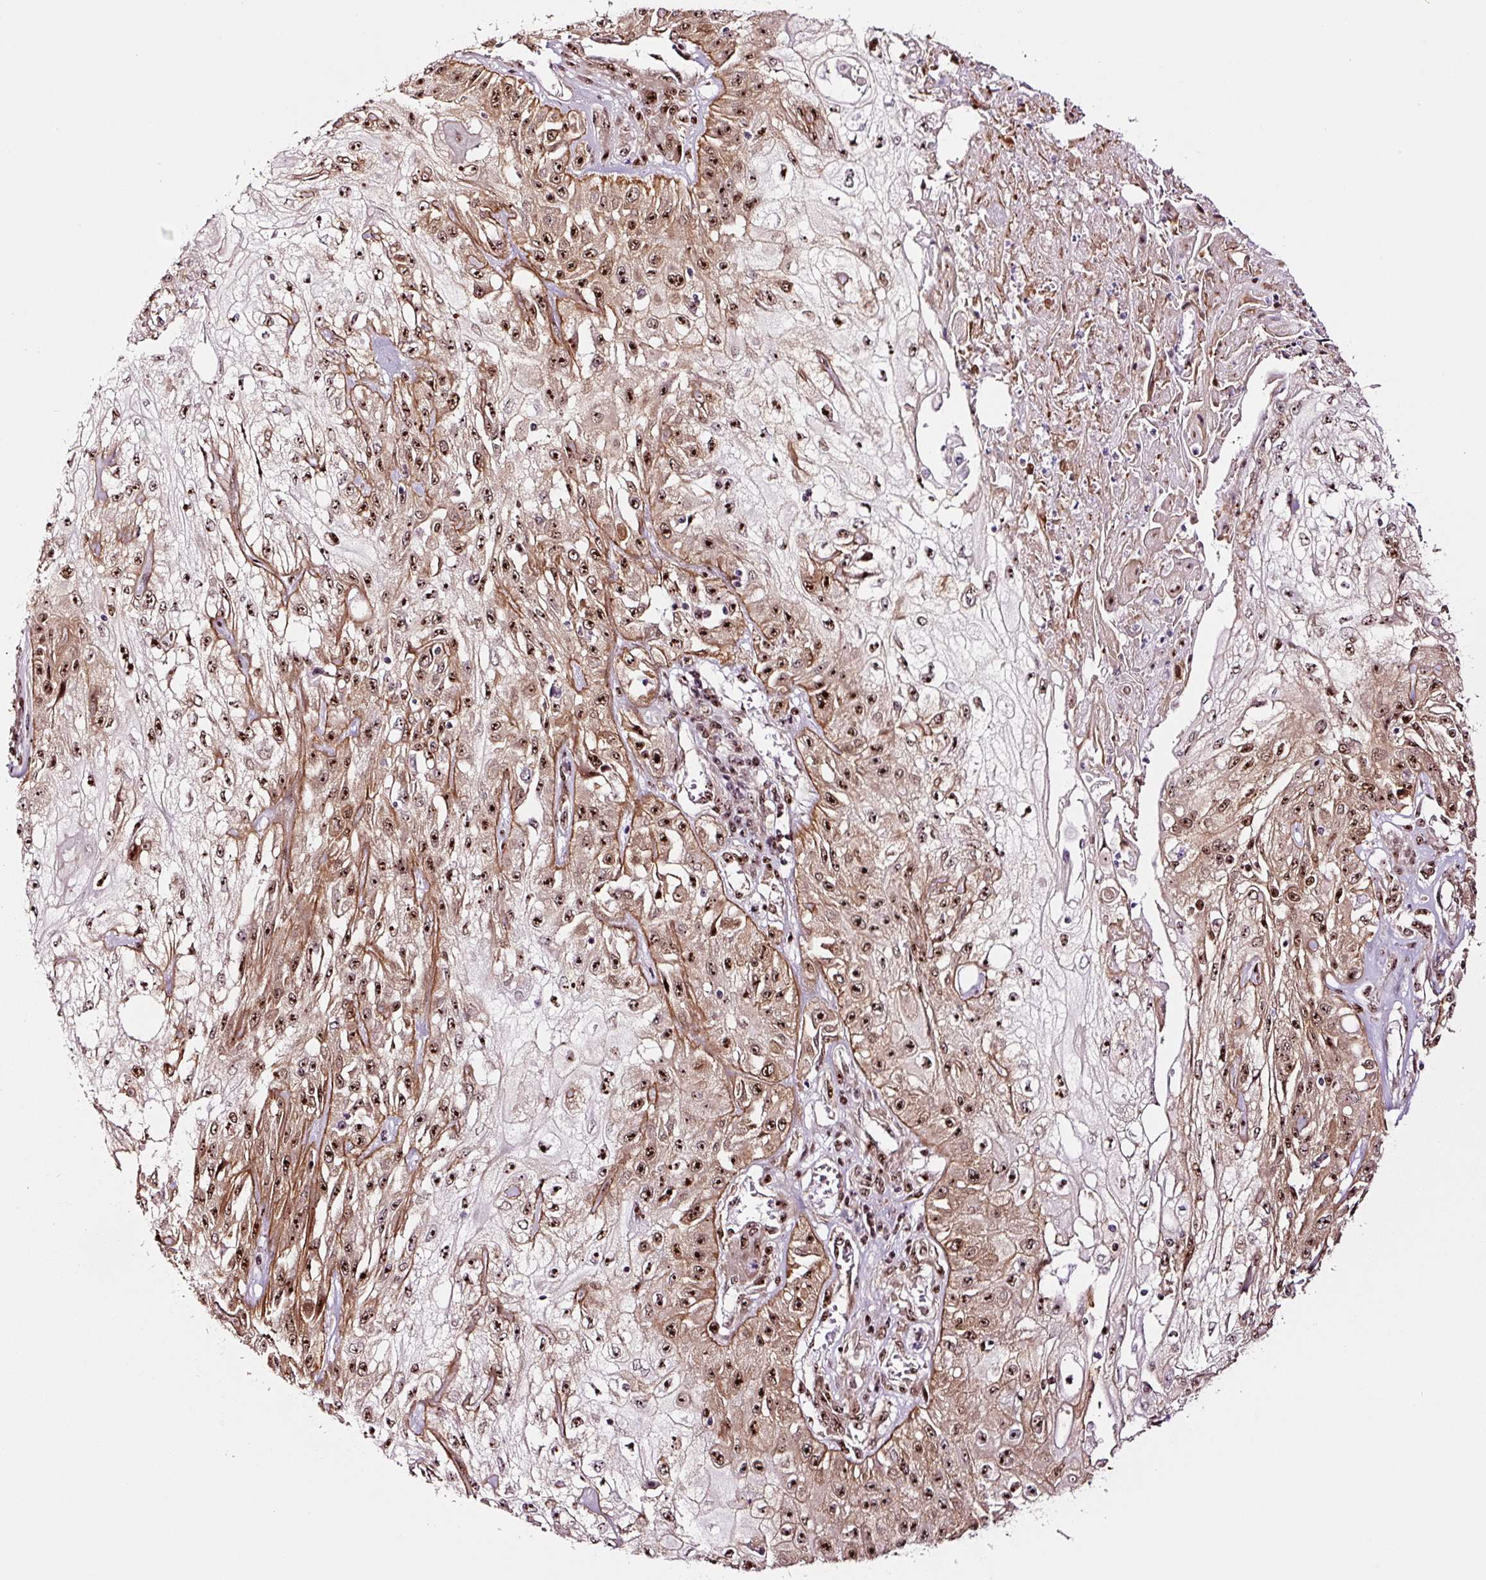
{"staining": {"intensity": "strong", "quantity": ">75%", "location": "nuclear"}, "tissue": "skin cancer", "cell_type": "Tumor cells", "image_type": "cancer", "snomed": [{"axis": "morphology", "description": "Squamous cell carcinoma, NOS"}, {"axis": "morphology", "description": "Squamous cell carcinoma, metastatic, NOS"}, {"axis": "topography", "description": "Skin"}, {"axis": "topography", "description": "Lymph node"}], "caption": "This micrograph demonstrates skin squamous cell carcinoma stained with immunohistochemistry (IHC) to label a protein in brown. The nuclear of tumor cells show strong positivity for the protein. Nuclei are counter-stained blue.", "gene": "GNL3", "patient": {"sex": "male", "age": 75}}